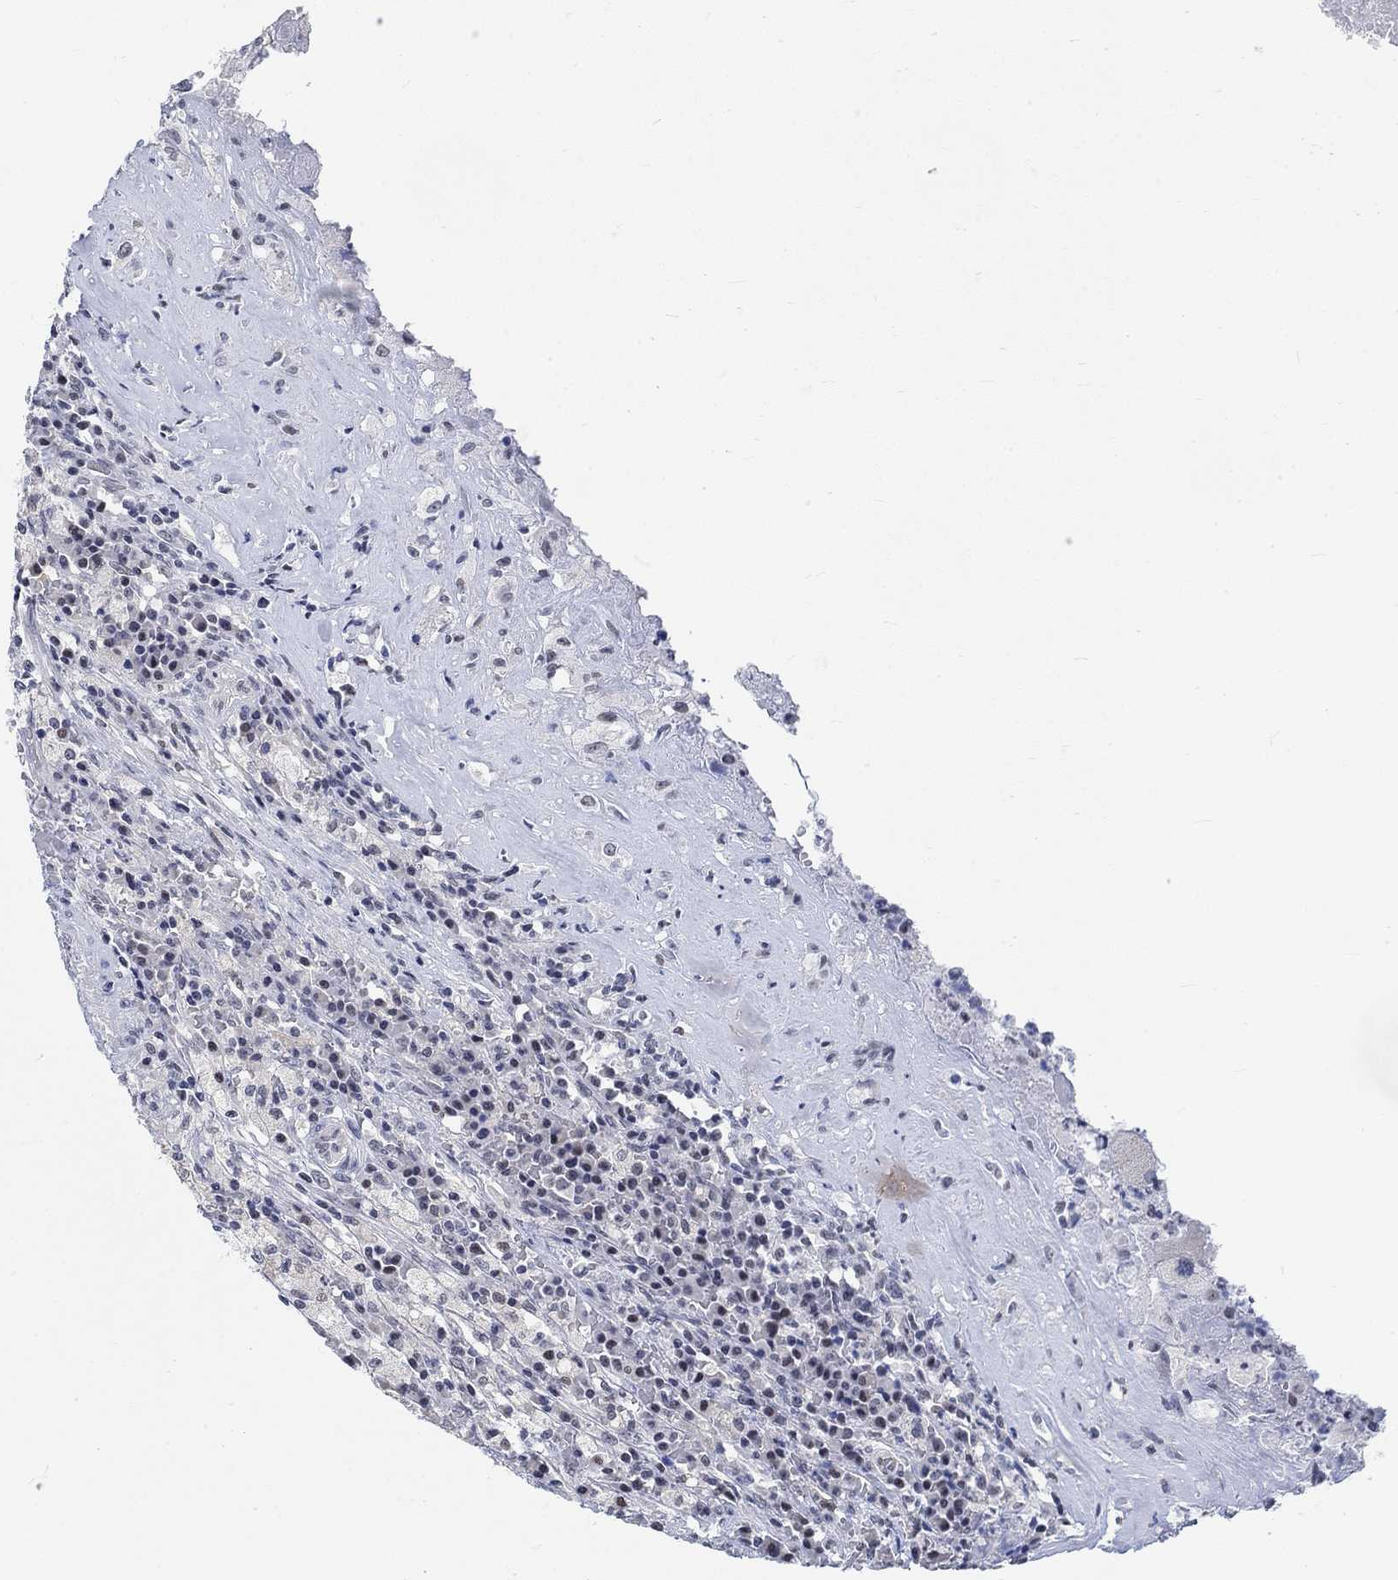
{"staining": {"intensity": "negative", "quantity": "none", "location": "none"}, "tissue": "testis cancer", "cell_type": "Tumor cells", "image_type": "cancer", "snomed": [{"axis": "morphology", "description": "Necrosis, NOS"}, {"axis": "morphology", "description": "Carcinoma, Embryonal, NOS"}, {"axis": "topography", "description": "Testis"}], "caption": "Human embryonal carcinoma (testis) stained for a protein using IHC shows no expression in tumor cells.", "gene": "KCNH8", "patient": {"sex": "male", "age": 19}}